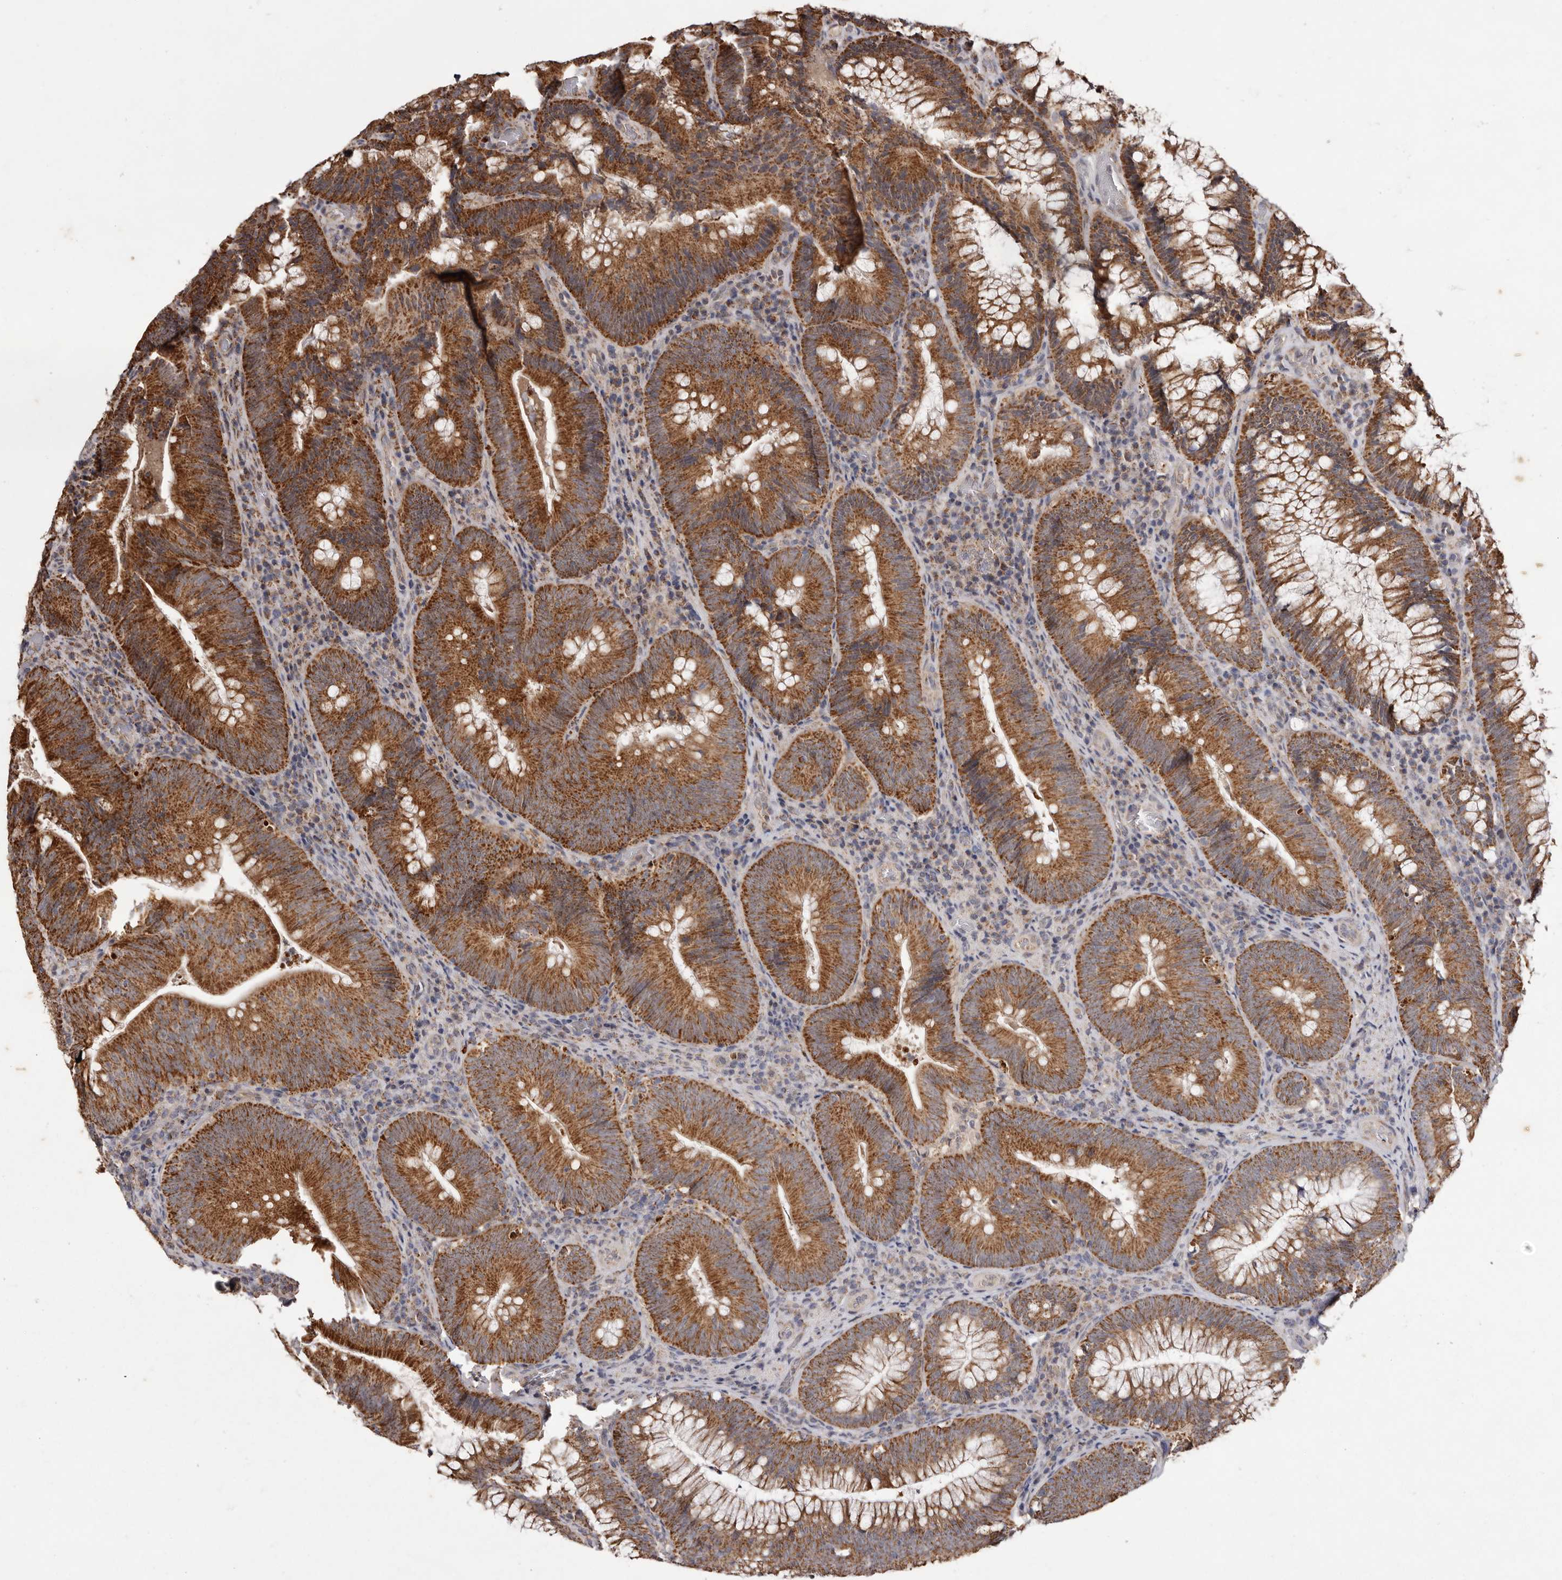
{"staining": {"intensity": "strong", "quantity": ">75%", "location": "cytoplasmic/membranous"}, "tissue": "colorectal cancer", "cell_type": "Tumor cells", "image_type": "cancer", "snomed": [{"axis": "morphology", "description": "Normal tissue, NOS"}, {"axis": "topography", "description": "Colon"}], "caption": "About >75% of tumor cells in colorectal cancer reveal strong cytoplasmic/membranous protein positivity as visualized by brown immunohistochemical staining.", "gene": "CPLANE2", "patient": {"sex": "female", "age": 82}}